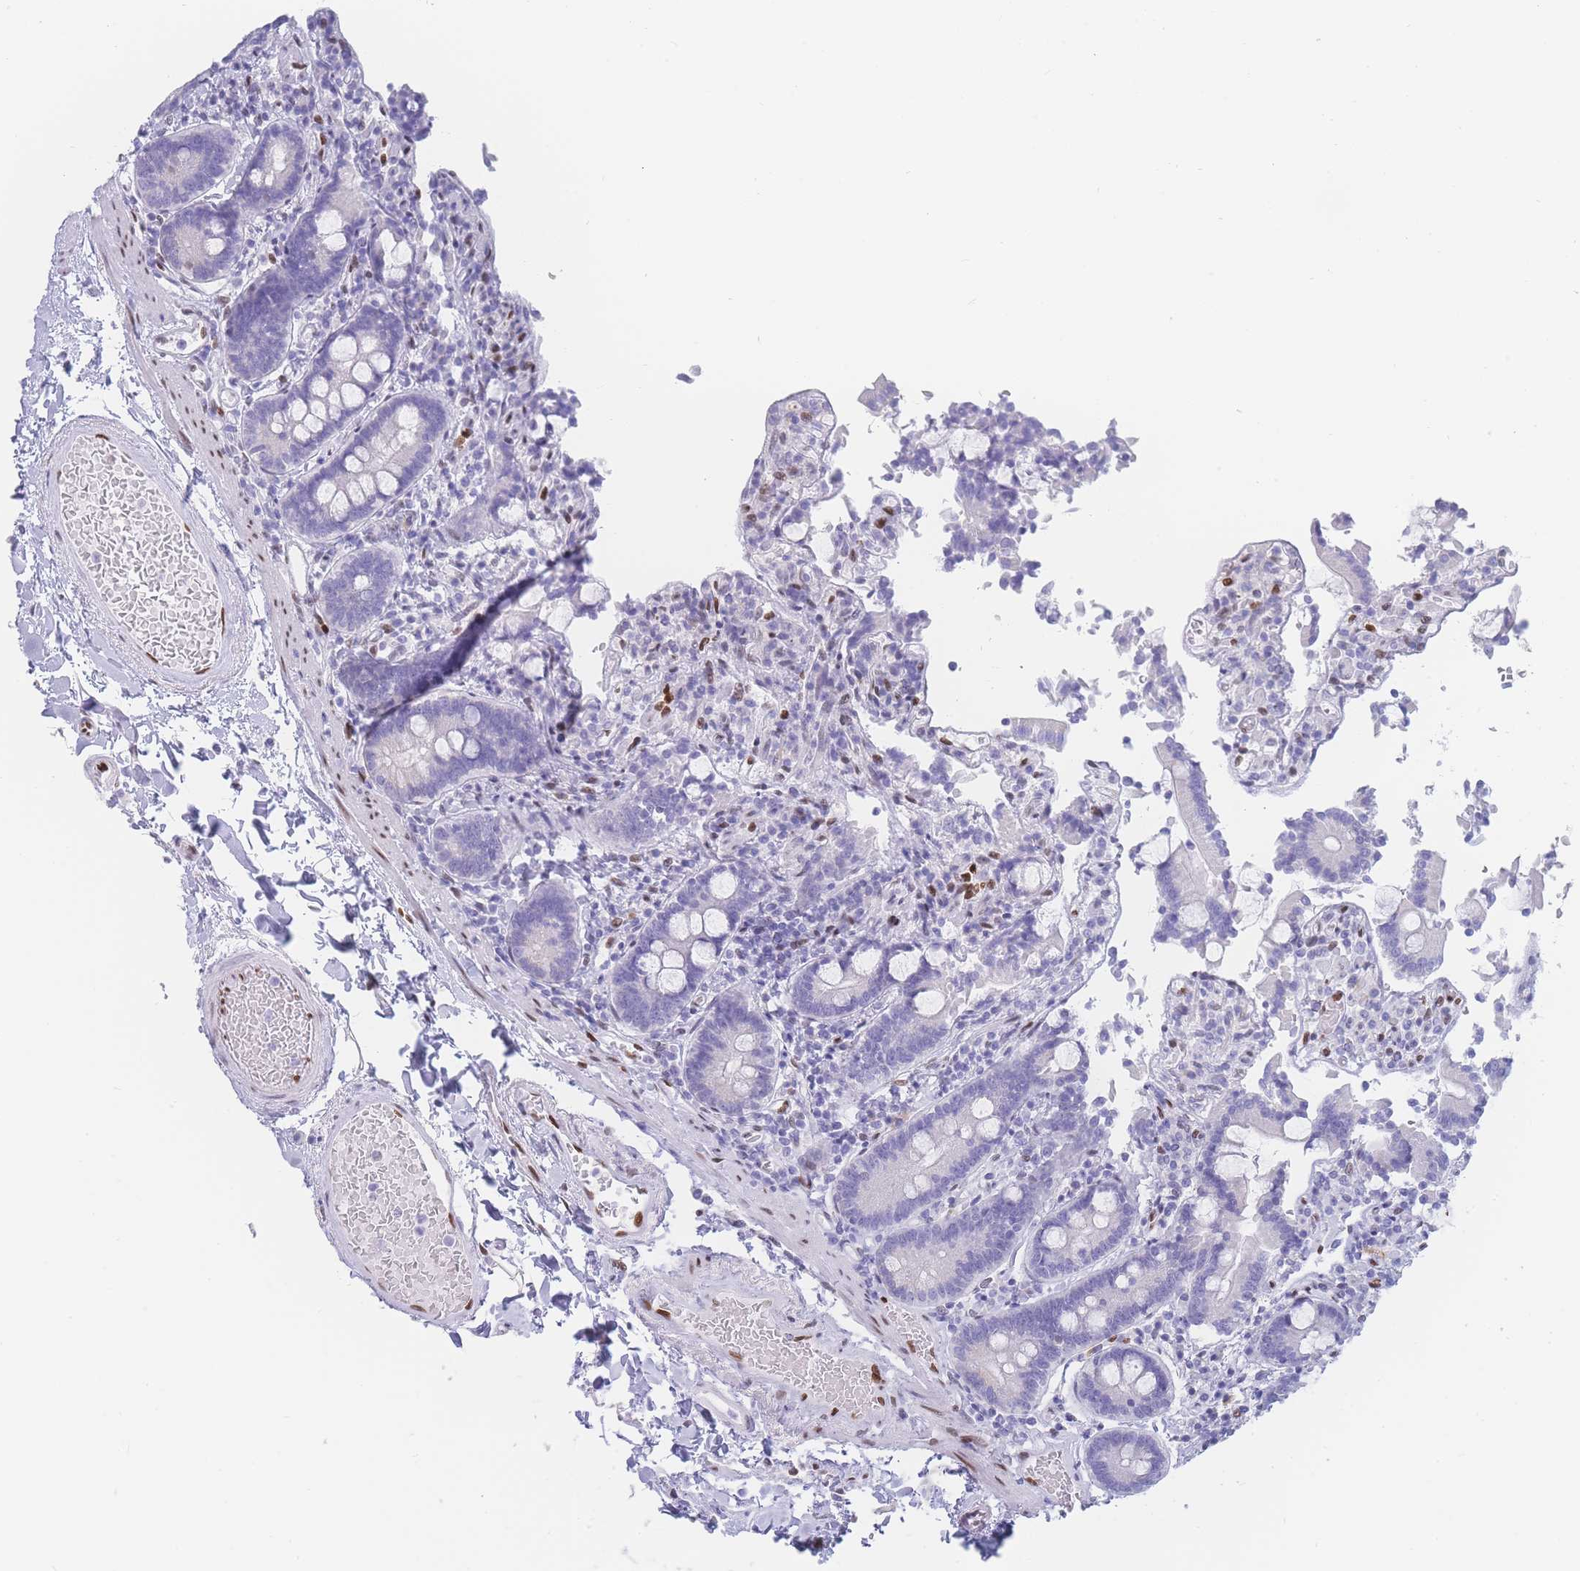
{"staining": {"intensity": "negative", "quantity": "none", "location": "none"}, "tissue": "duodenum", "cell_type": "Glandular cells", "image_type": "normal", "snomed": [{"axis": "morphology", "description": "Normal tissue, NOS"}, {"axis": "topography", "description": "Duodenum"}], "caption": "The image reveals no staining of glandular cells in normal duodenum.", "gene": "PSMB5", "patient": {"sex": "male", "age": 55}}